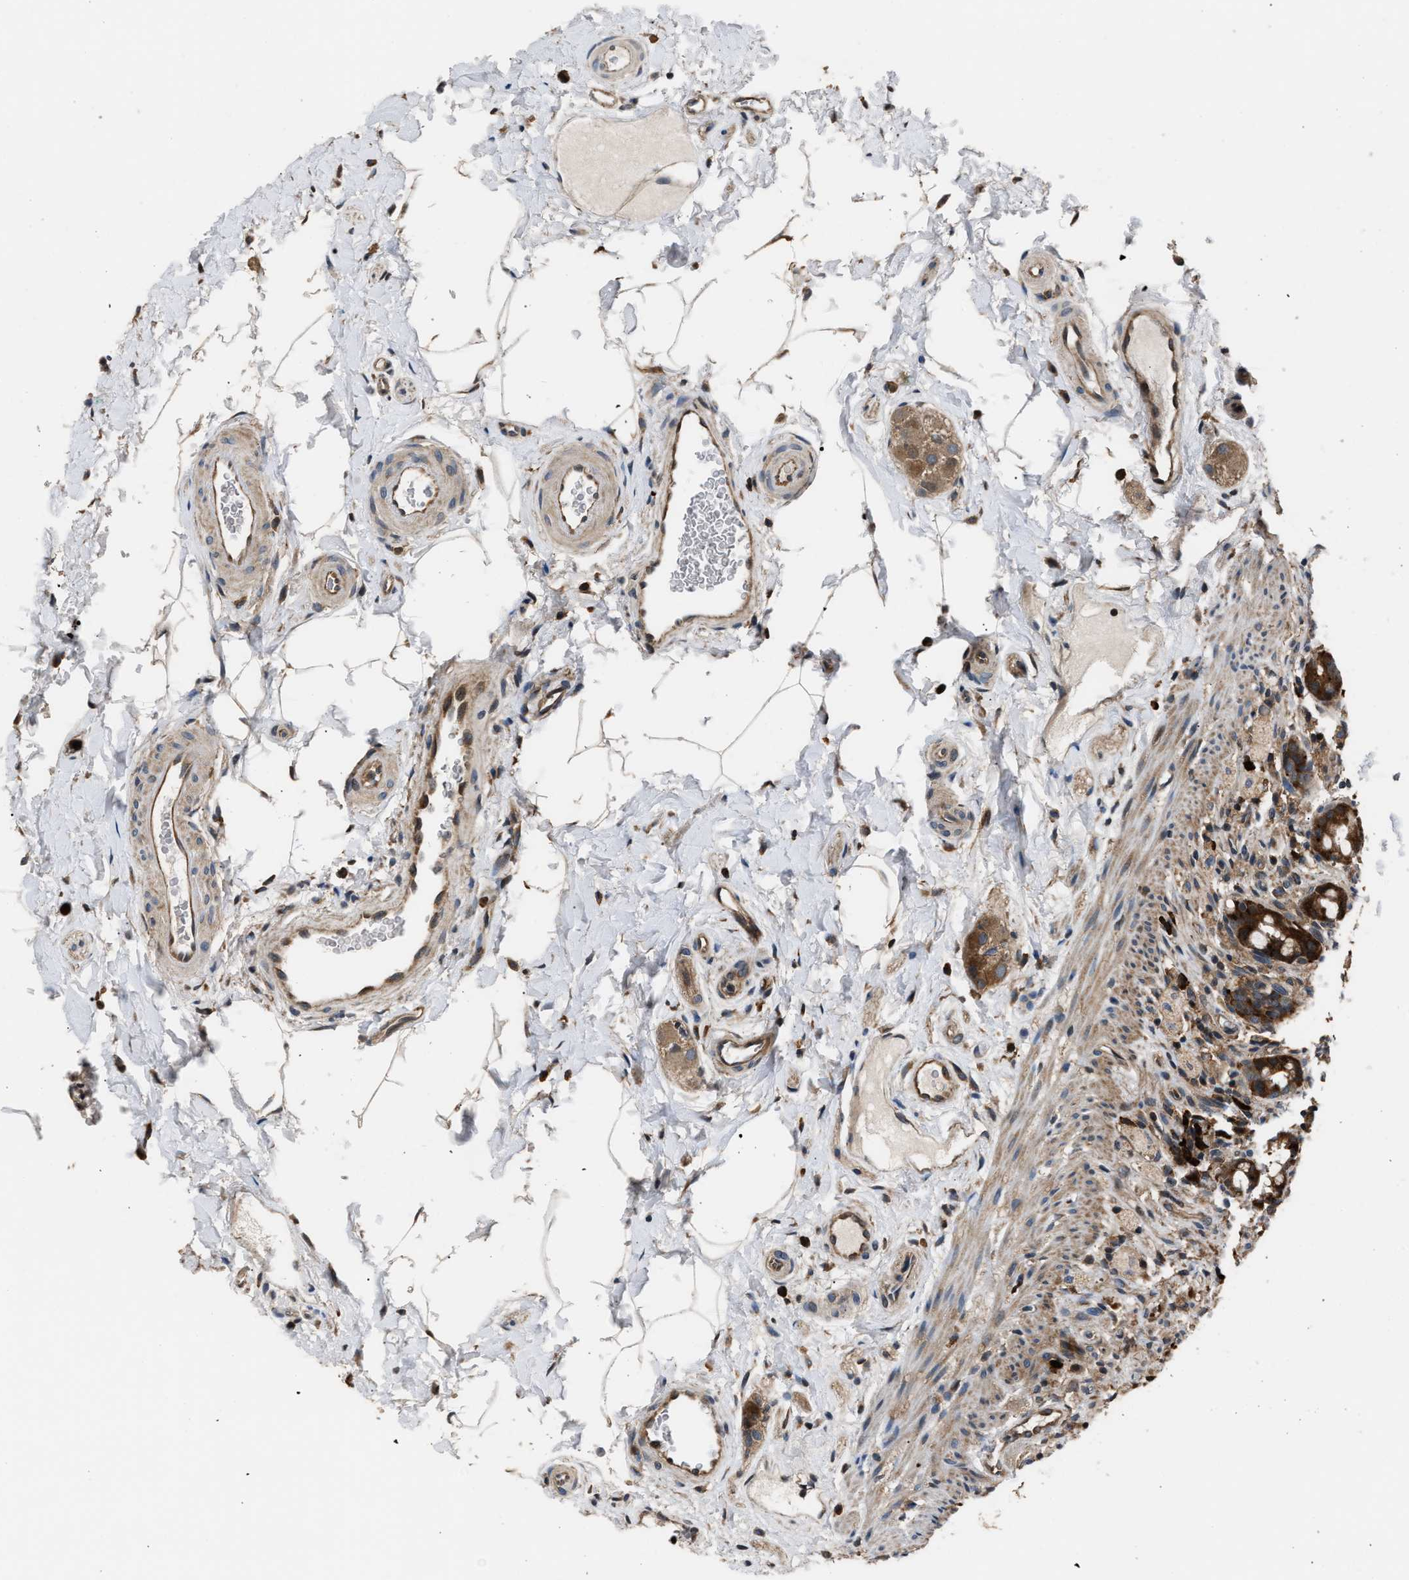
{"staining": {"intensity": "strong", "quantity": ">75%", "location": "cytoplasmic/membranous"}, "tissue": "rectum", "cell_type": "Glandular cells", "image_type": "normal", "snomed": [{"axis": "morphology", "description": "Normal tissue, NOS"}, {"axis": "topography", "description": "Rectum"}], "caption": "Immunohistochemical staining of benign rectum displays >75% levels of strong cytoplasmic/membranous protein staining in about >75% of glandular cells. (brown staining indicates protein expression, while blue staining denotes nuclei).", "gene": "IMPDH2", "patient": {"sex": "male", "age": 44}}